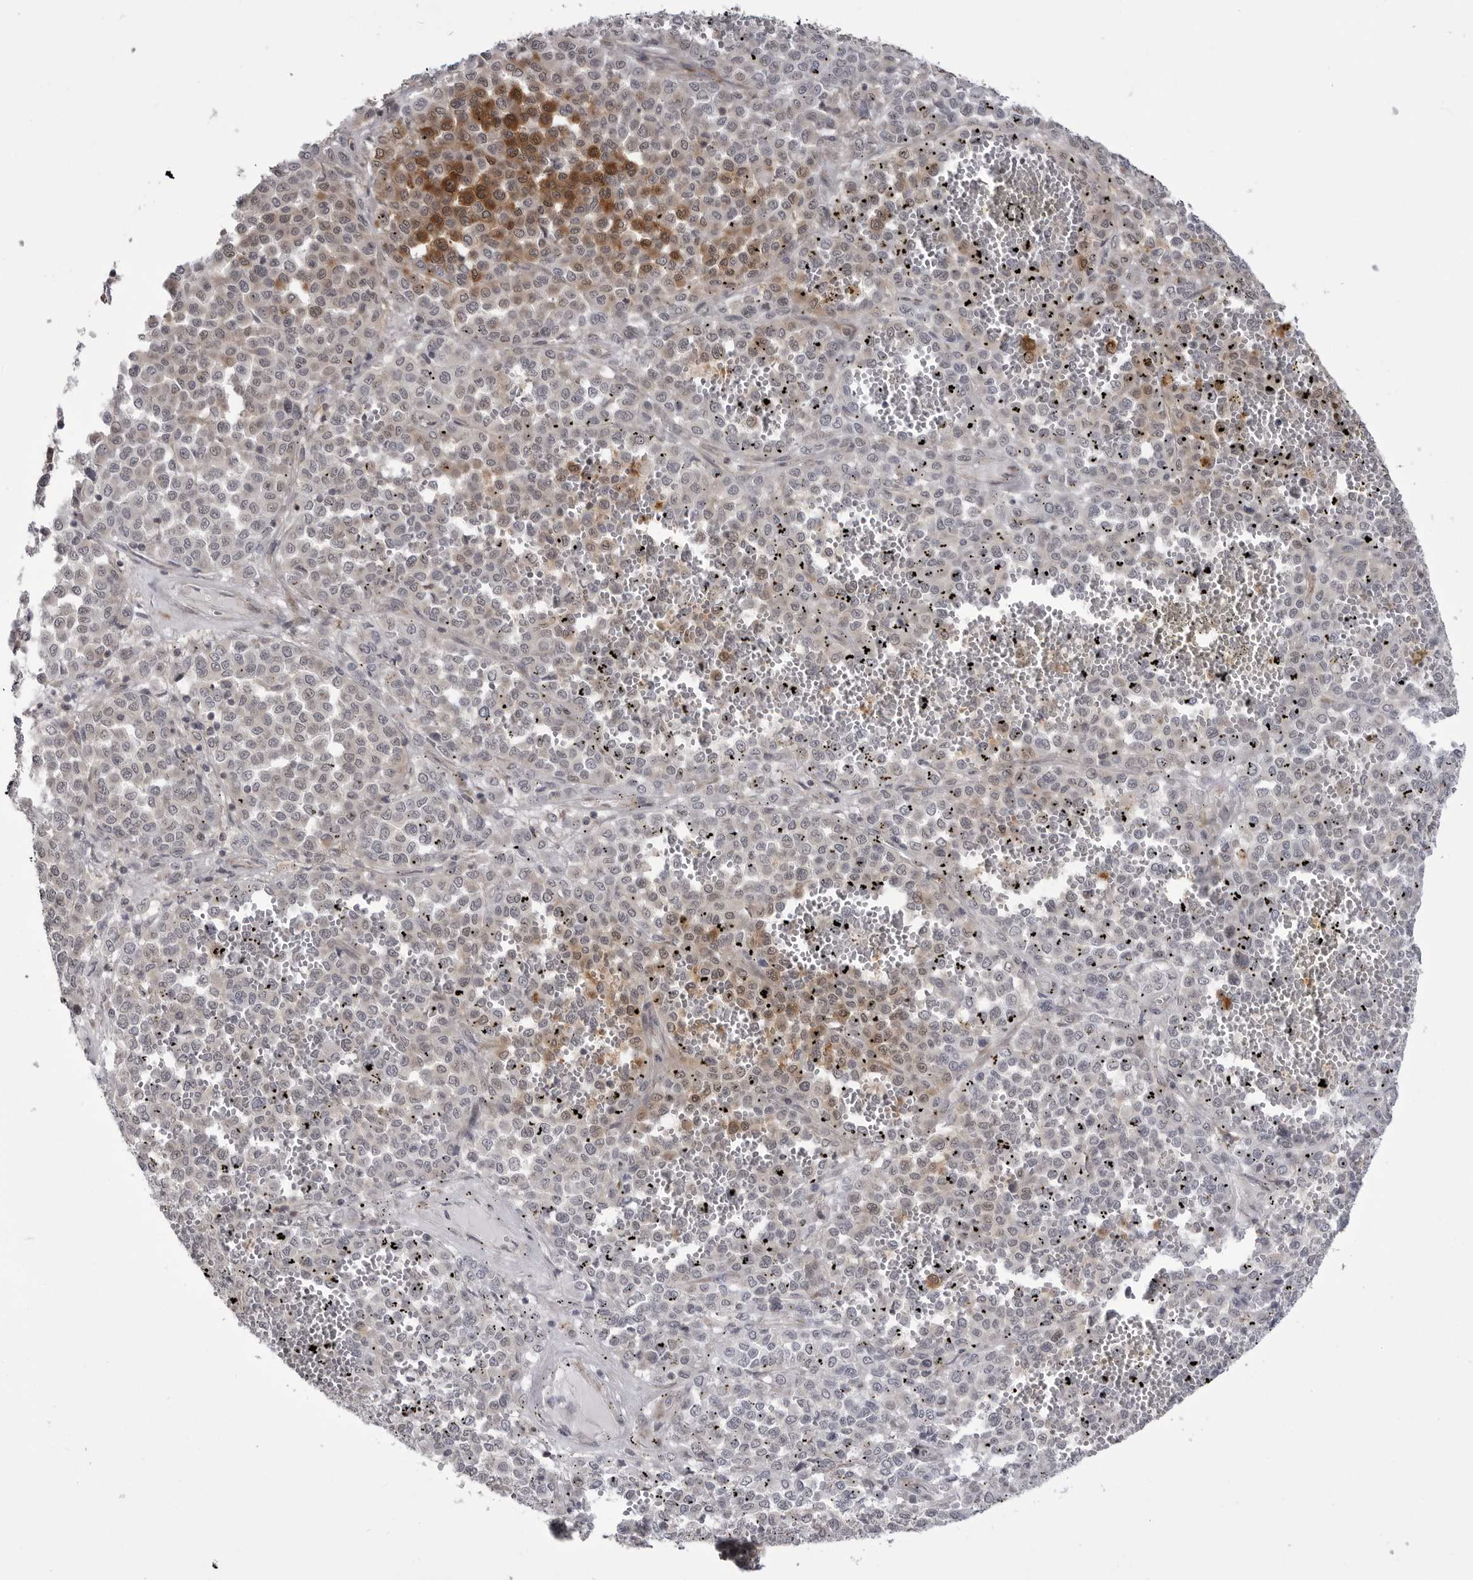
{"staining": {"intensity": "moderate", "quantity": "<25%", "location": "cytoplasmic/membranous"}, "tissue": "melanoma", "cell_type": "Tumor cells", "image_type": "cancer", "snomed": [{"axis": "morphology", "description": "Malignant melanoma, Metastatic site"}, {"axis": "topography", "description": "Pancreas"}], "caption": "IHC staining of melanoma, which demonstrates low levels of moderate cytoplasmic/membranous expression in about <25% of tumor cells indicating moderate cytoplasmic/membranous protein positivity. The staining was performed using DAB (brown) for protein detection and nuclei were counterstained in hematoxylin (blue).", "gene": "CCDC18", "patient": {"sex": "female", "age": 30}}